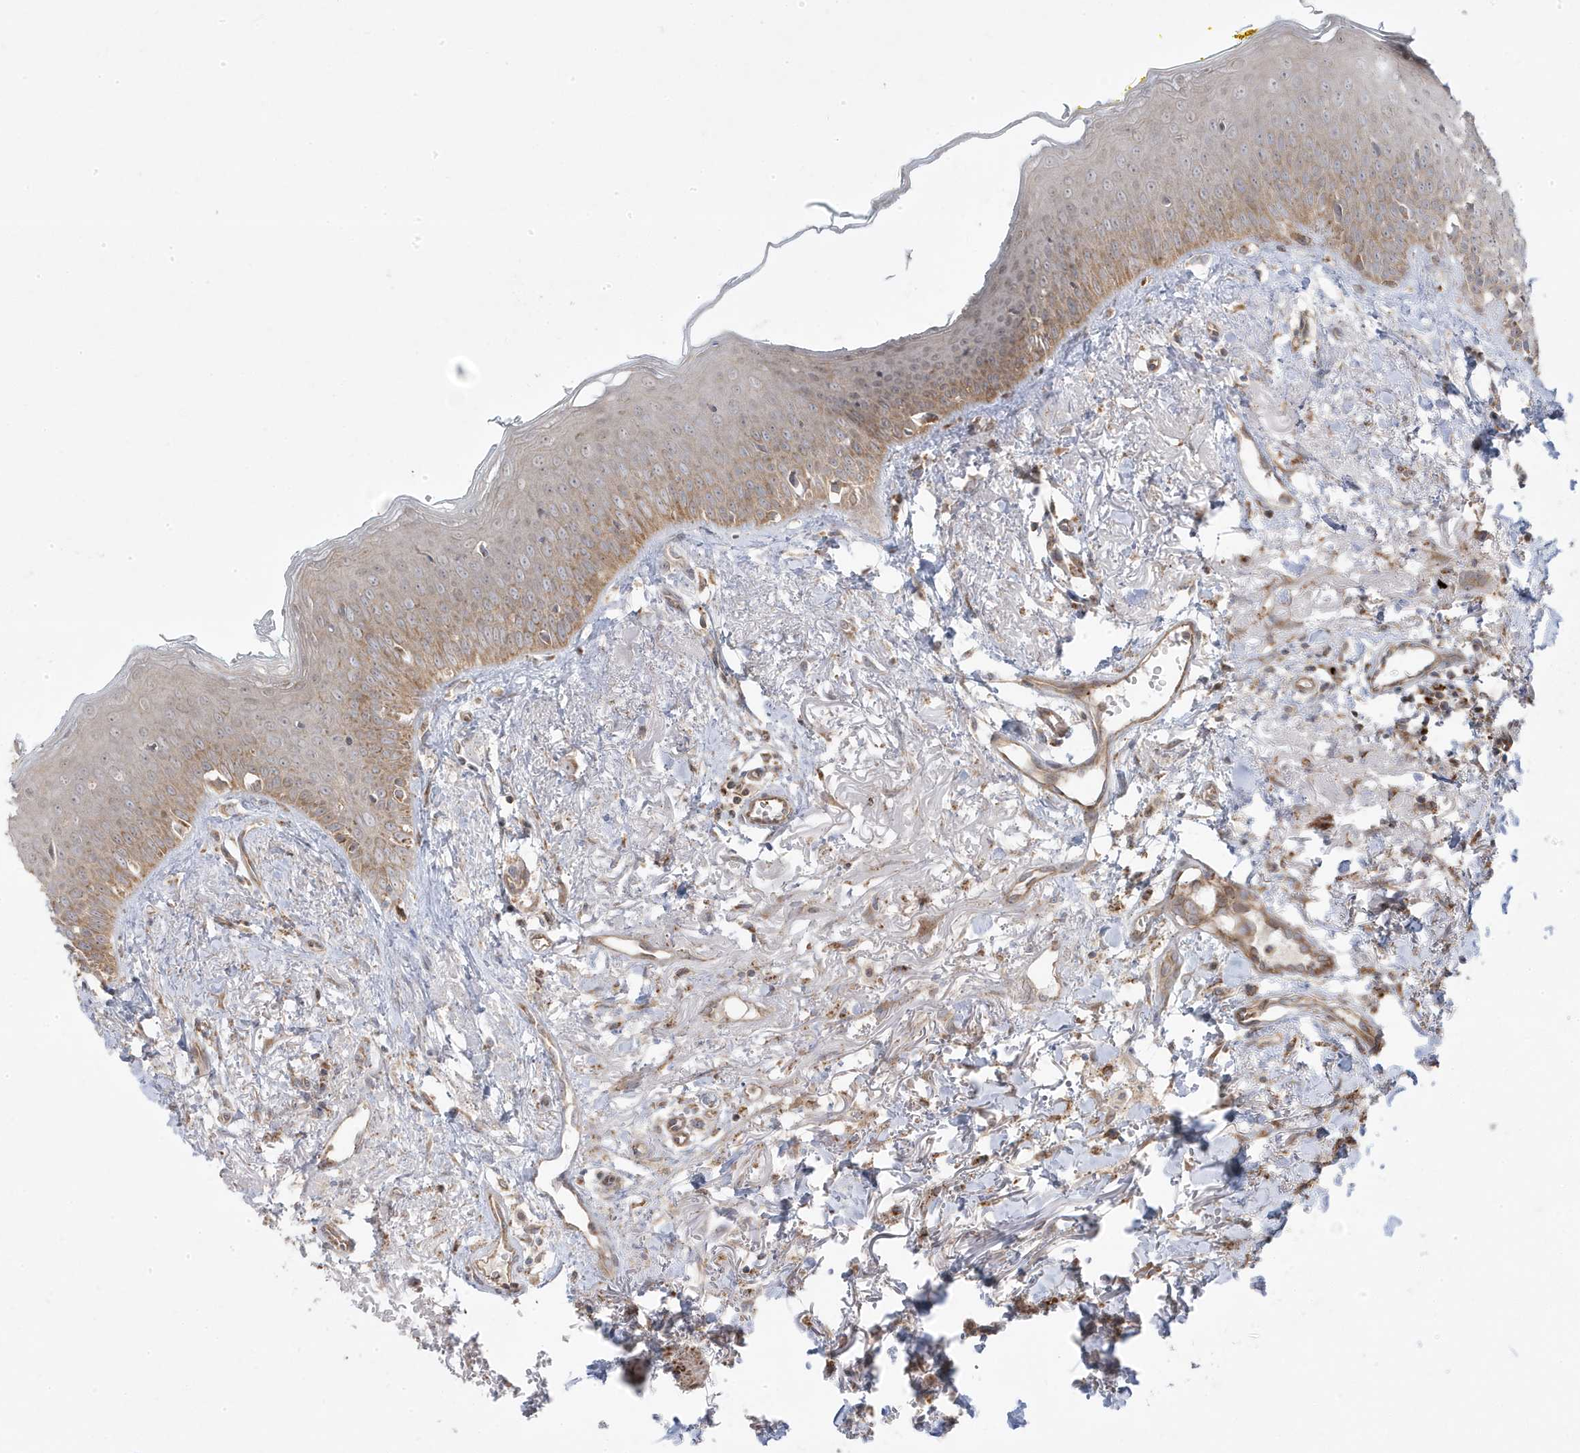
{"staining": {"intensity": "moderate", "quantity": "<25%", "location": "cytoplasmic/membranous"}, "tissue": "oral mucosa", "cell_type": "Squamous epithelial cells", "image_type": "normal", "snomed": [{"axis": "morphology", "description": "Normal tissue, NOS"}, {"axis": "topography", "description": "Oral tissue"}], "caption": "Squamous epithelial cells show moderate cytoplasmic/membranous staining in about <25% of cells in unremarkable oral mucosa.", "gene": "CLUAP1", "patient": {"sex": "female", "age": 70}}